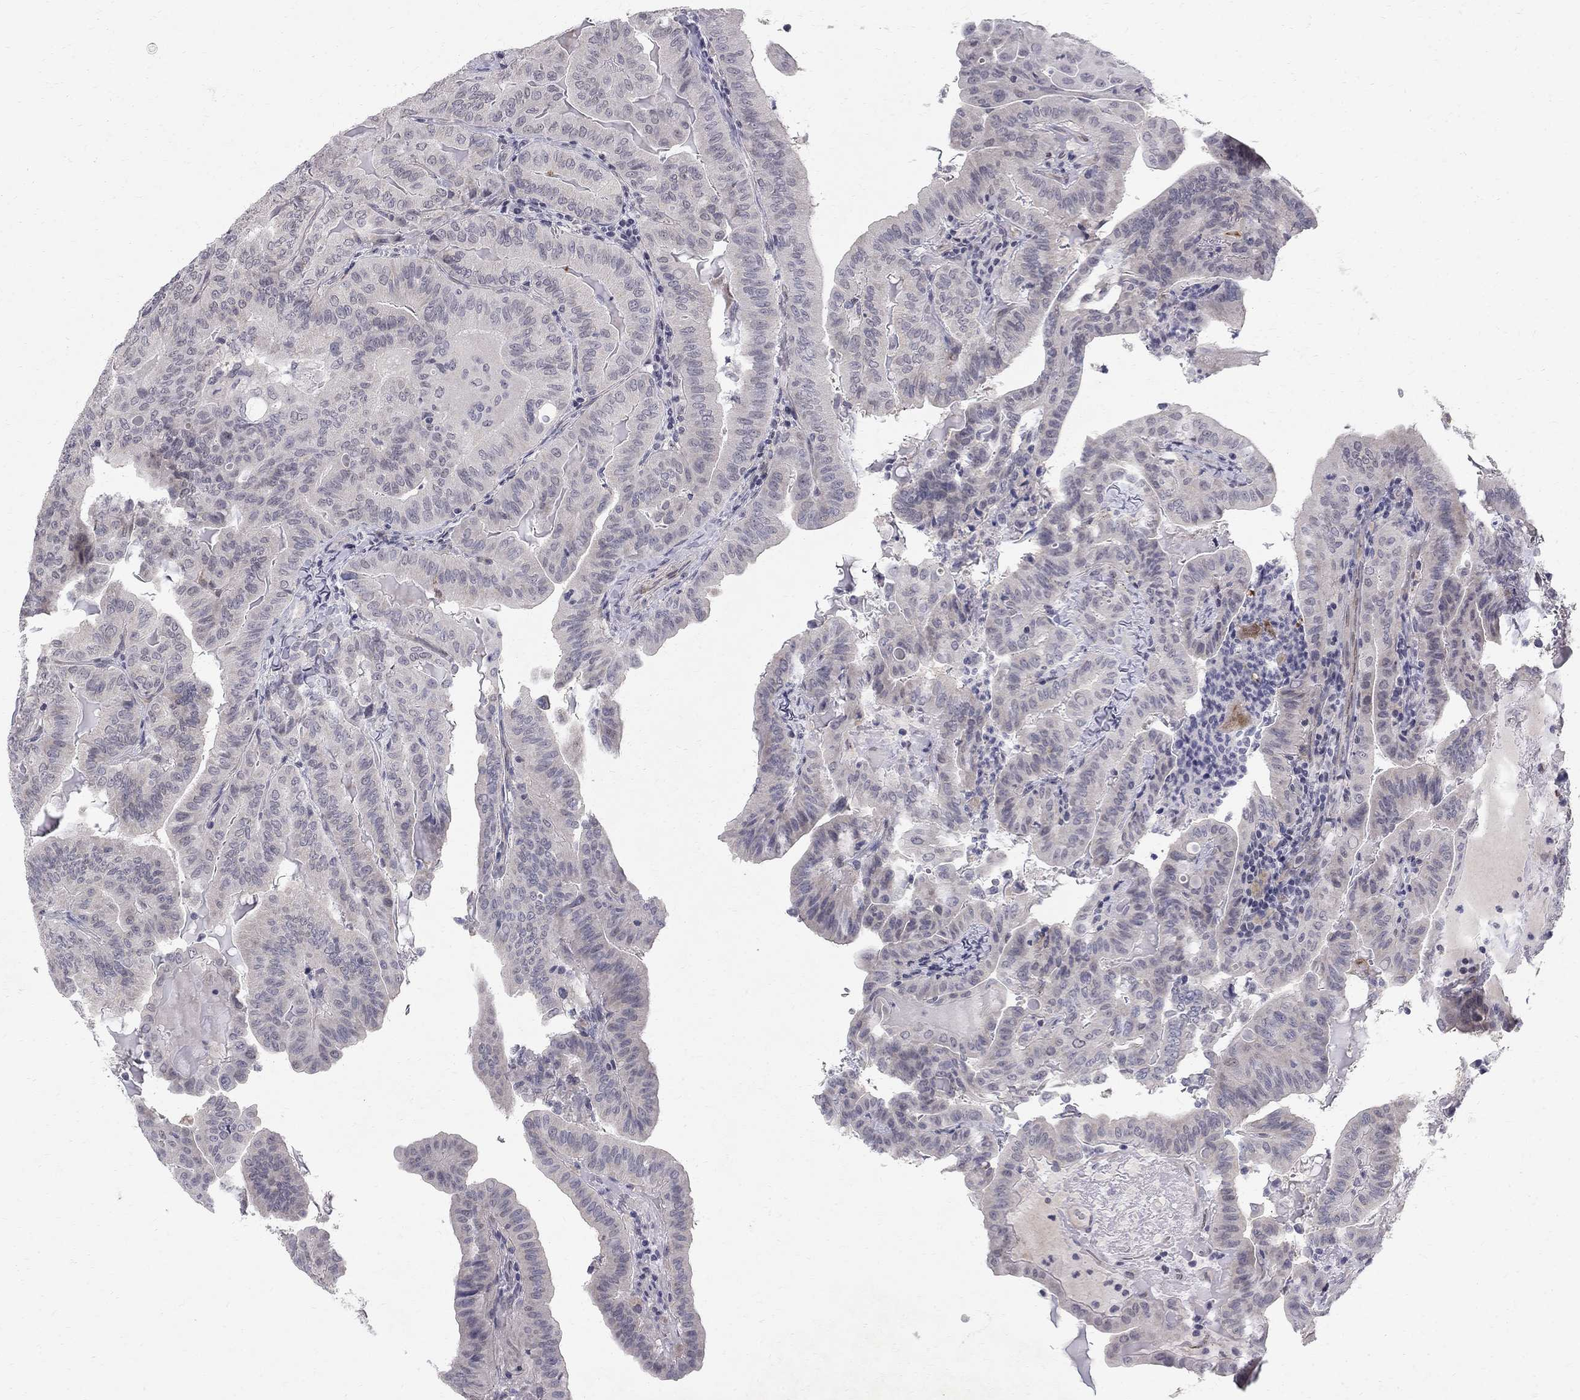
{"staining": {"intensity": "negative", "quantity": "none", "location": "none"}, "tissue": "thyroid cancer", "cell_type": "Tumor cells", "image_type": "cancer", "snomed": [{"axis": "morphology", "description": "Papillary adenocarcinoma, NOS"}, {"axis": "topography", "description": "Thyroid gland"}], "caption": "Thyroid cancer was stained to show a protein in brown. There is no significant staining in tumor cells. The staining was performed using DAB (3,3'-diaminobenzidine) to visualize the protein expression in brown, while the nuclei were stained in blue with hematoxylin (Magnification: 20x).", "gene": "CLIC6", "patient": {"sex": "female", "age": 68}}